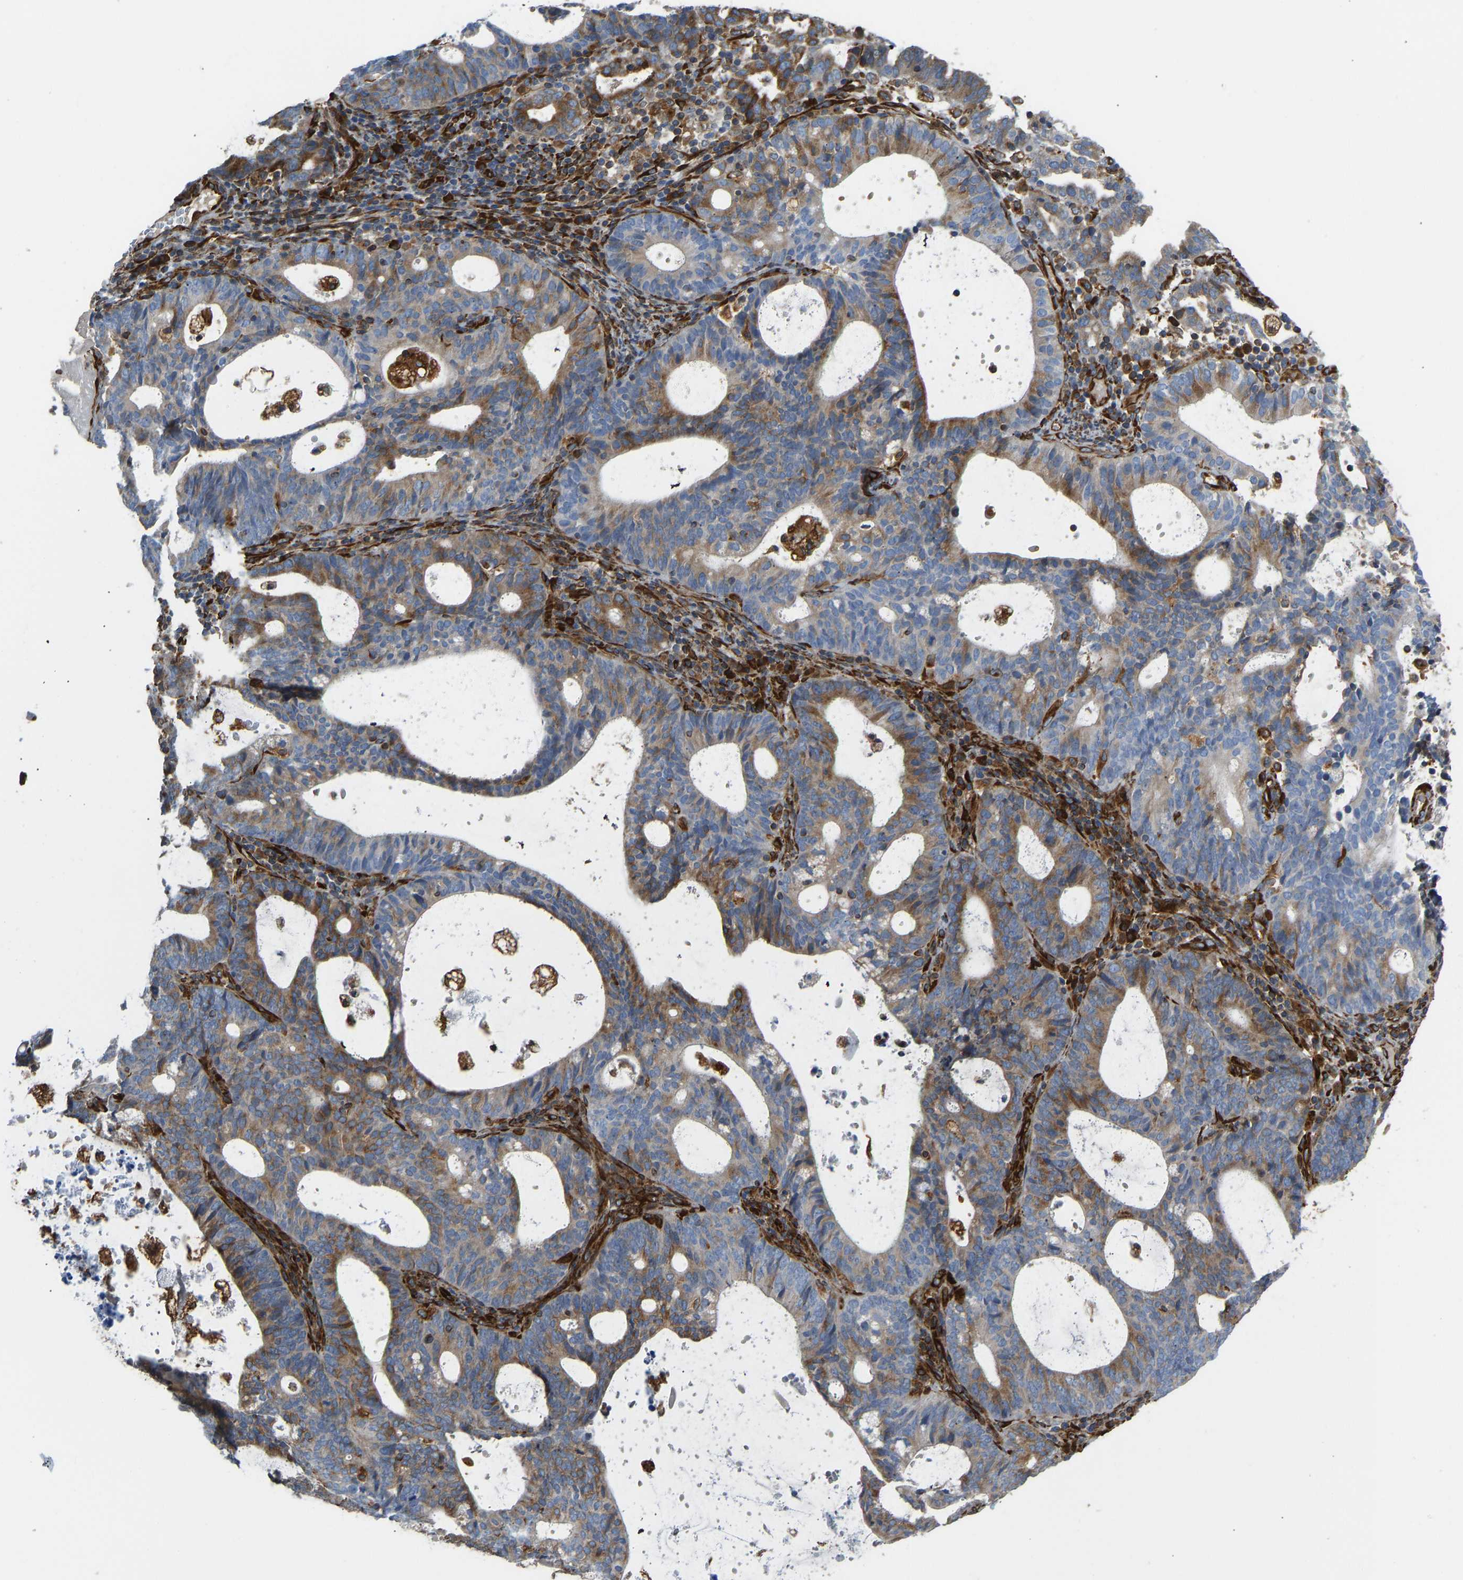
{"staining": {"intensity": "moderate", "quantity": ">75%", "location": "cytoplasmic/membranous"}, "tissue": "endometrial cancer", "cell_type": "Tumor cells", "image_type": "cancer", "snomed": [{"axis": "morphology", "description": "Adenocarcinoma, NOS"}, {"axis": "topography", "description": "Uterus"}], "caption": "Adenocarcinoma (endometrial) tissue reveals moderate cytoplasmic/membranous positivity in approximately >75% of tumor cells", "gene": "BEX3", "patient": {"sex": "female", "age": 83}}